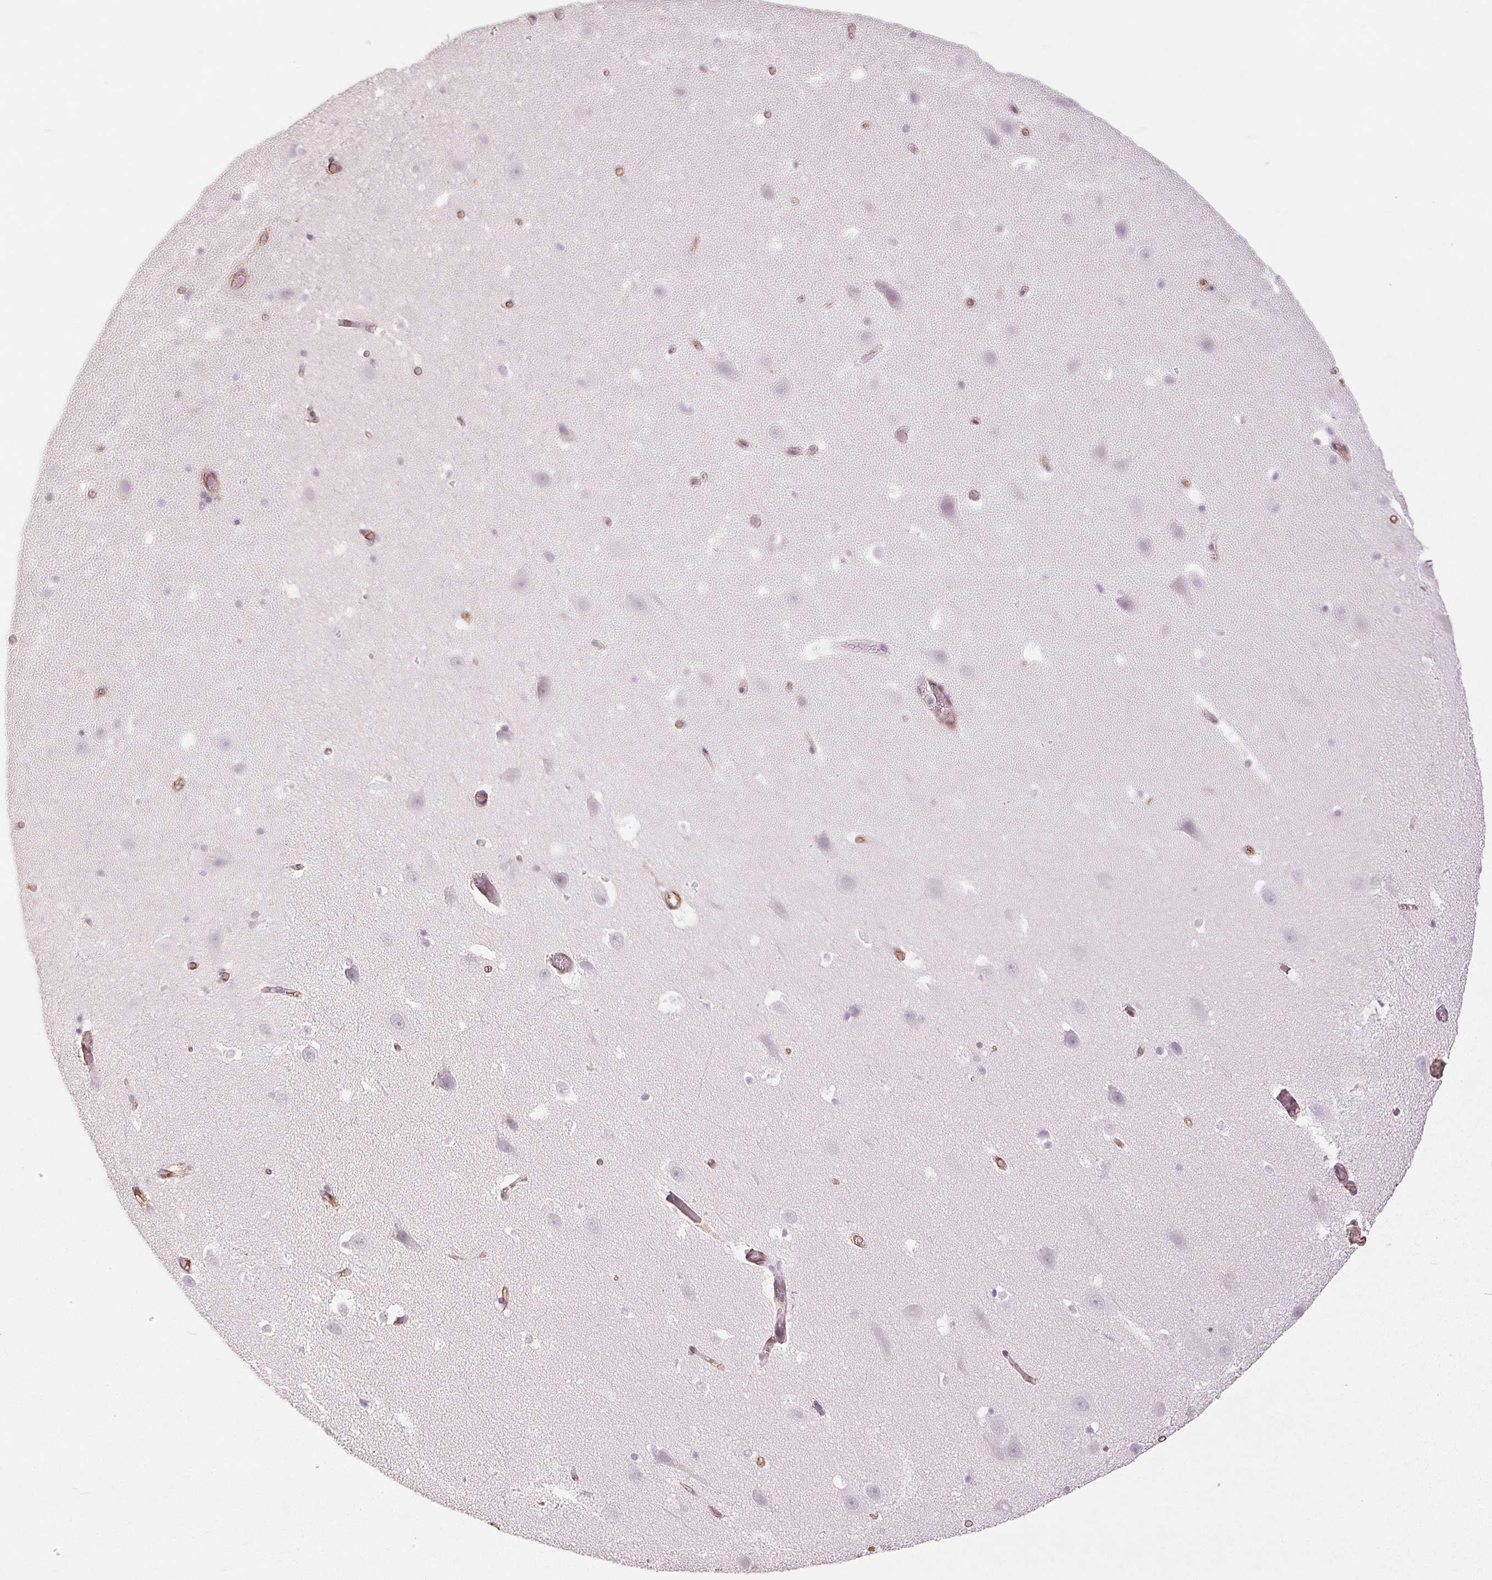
{"staining": {"intensity": "moderate", "quantity": "<25%", "location": "cytoplasmic/membranous"}, "tissue": "hippocampus", "cell_type": "Glial cells", "image_type": "normal", "snomed": [{"axis": "morphology", "description": "Normal tissue, NOS"}, {"axis": "topography", "description": "Hippocampus"}], "caption": "A photomicrograph showing moderate cytoplasmic/membranous expression in about <25% of glial cells in normal hippocampus, as visualized by brown immunohistochemical staining.", "gene": "COL7A1", "patient": {"sex": "male", "age": 26}}